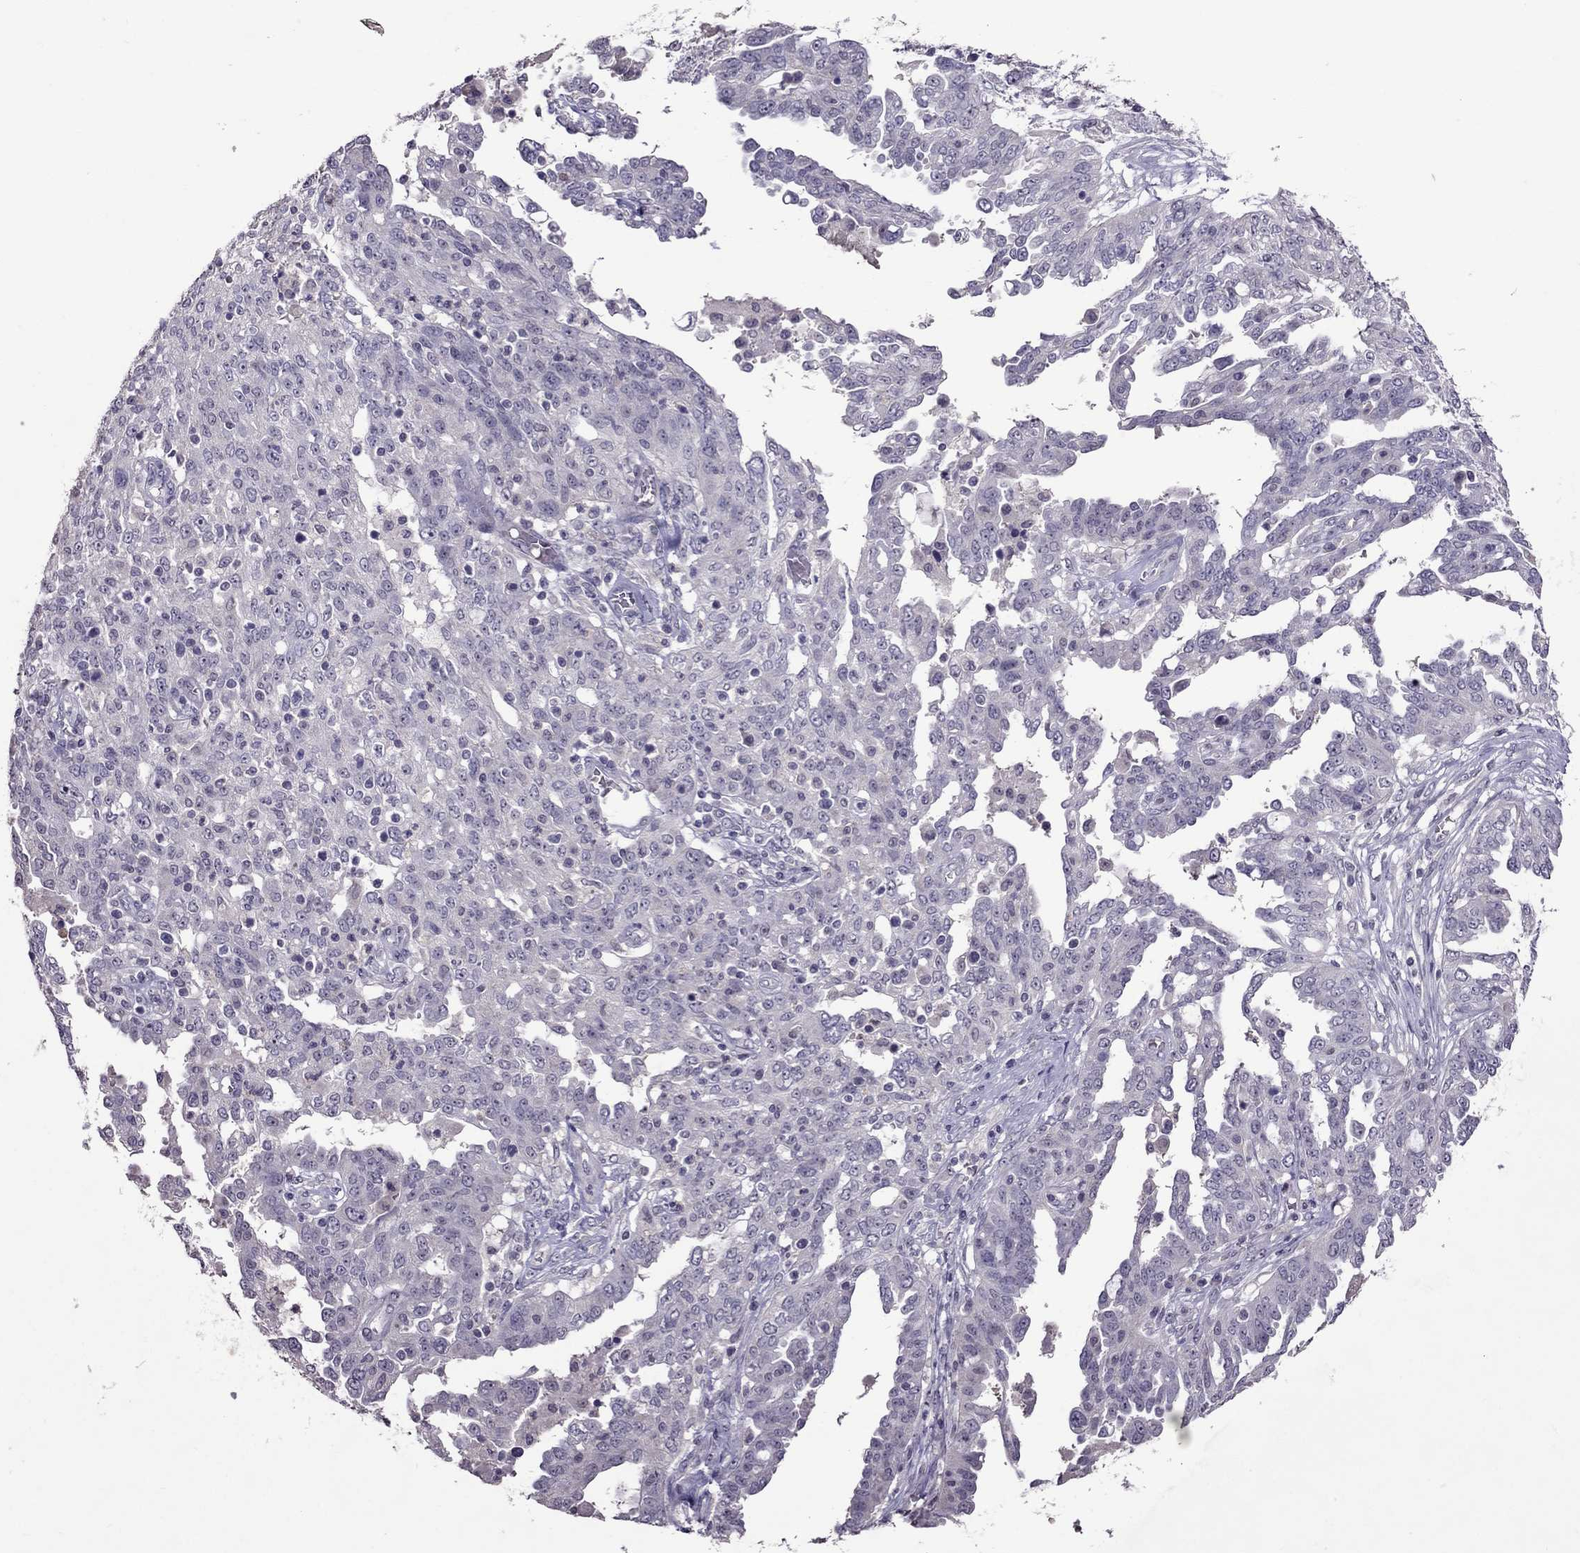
{"staining": {"intensity": "negative", "quantity": "none", "location": "none"}, "tissue": "ovarian cancer", "cell_type": "Tumor cells", "image_type": "cancer", "snomed": [{"axis": "morphology", "description": "Cystadenocarcinoma, serous, NOS"}, {"axis": "topography", "description": "Ovary"}], "caption": "Ovarian serous cystadenocarcinoma was stained to show a protein in brown. There is no significant staining in tumor cells. (Stains: DAB (3,3'-diaminobenzidine) immunohistochemistry with hematoxylin counter stain, Microscopy: brightfield microscopy at high magnification).", "gene": "LRRC46", "patient": {"sex": "female", "age": 67}}